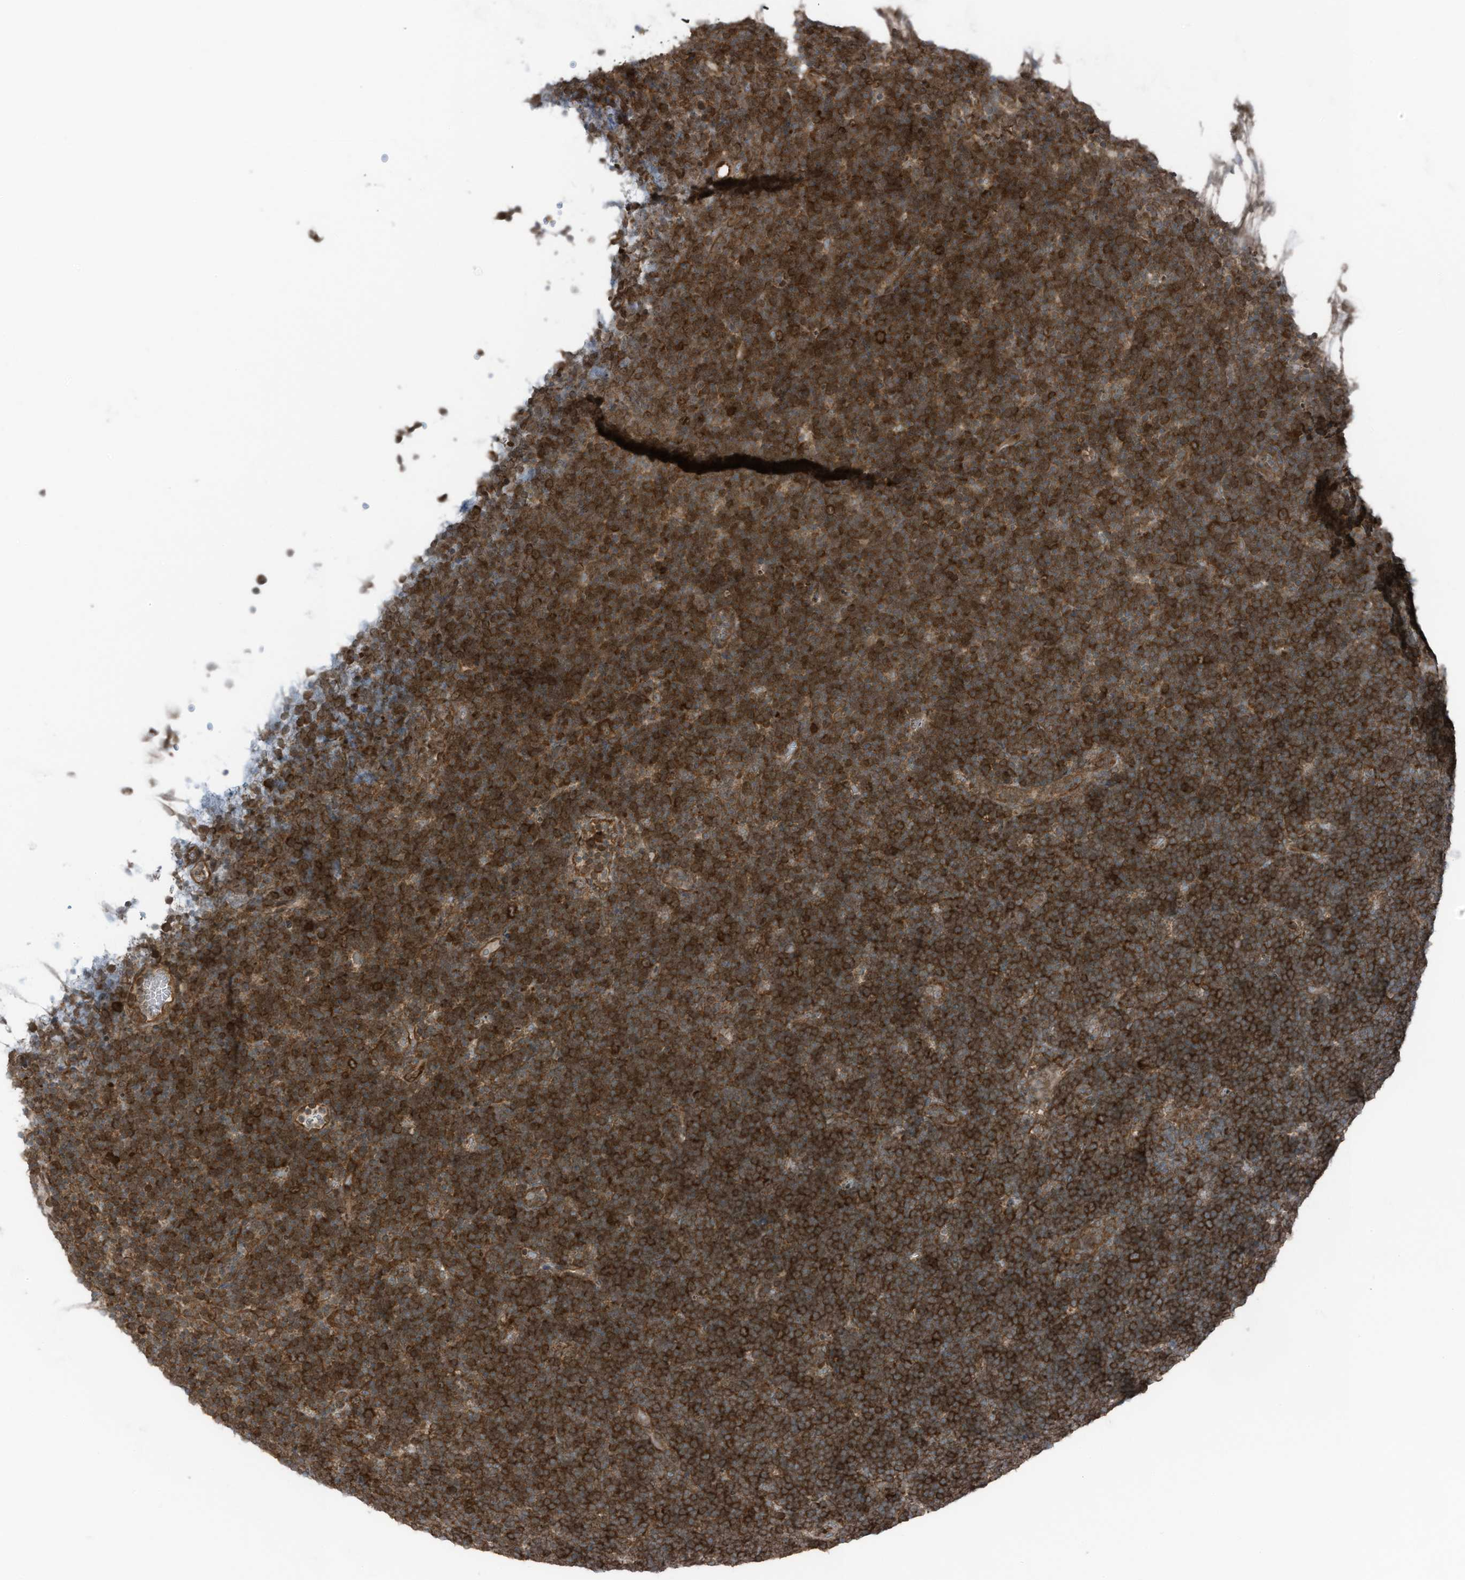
{"staining": {"intensity": "strong", "quantity": ">75%", "location": "cytoplasmic/membranous"}, "tissue": "lymphoma", "cell_type": "Tumor cells", "image_type": "cancer", "snomed": [{"axis": "morphology", "description": "Malignant lymphoma, non-Hodgkin's type, High grade"}, {"axis": "topography", "description": "Lymph node"}], "caption": "High-magnification brightfield microscopy of lymphoma stained with DAB (3,3'-diaminobenzidine) (brown) and counterstained with hematoxylin (blue). tumor cells exhibit strong cytoplasmic/membranous expression is identified in approximately>75% of cells.", "gene": "TXNDC9", "patient": {"sex": "male", "age": 13}}